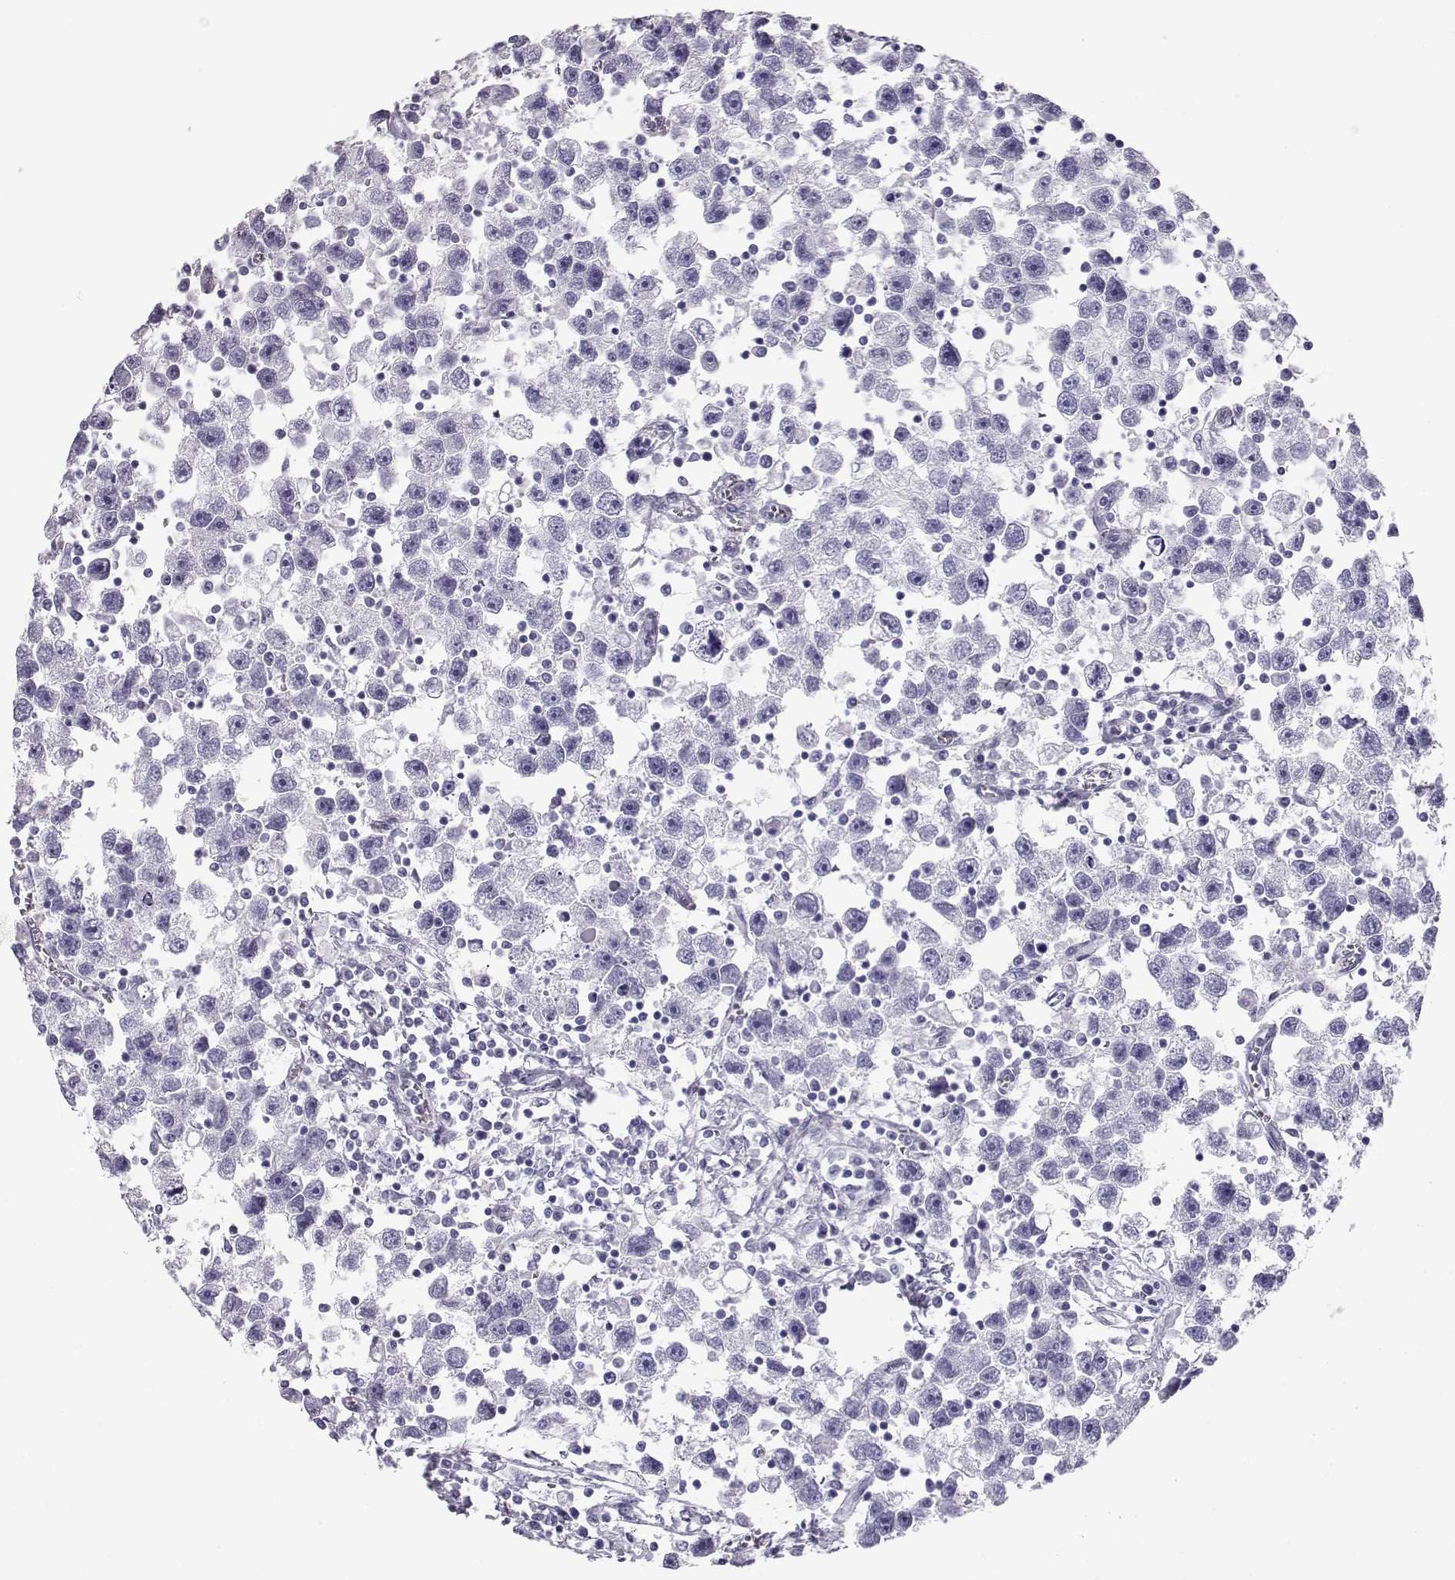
{"staining": {"intensity": "negative", "quantity": "none", "location": "none"}, "tissue": "testis cancer", "cell_type": "Tumor cells", "image_type": "cancer", "snomed": [{"axis": "morphology", "description": "Seminoma, NOS"}, {"axis": "topography", "description": "Testis"}], "caption": "Protein analysis of seminoma (testis) reveals no significant expression in tumor cells. (DAB IHC, high magnification).", "gene": "RD3", "patient": {"sex": "male", "age": 30}}